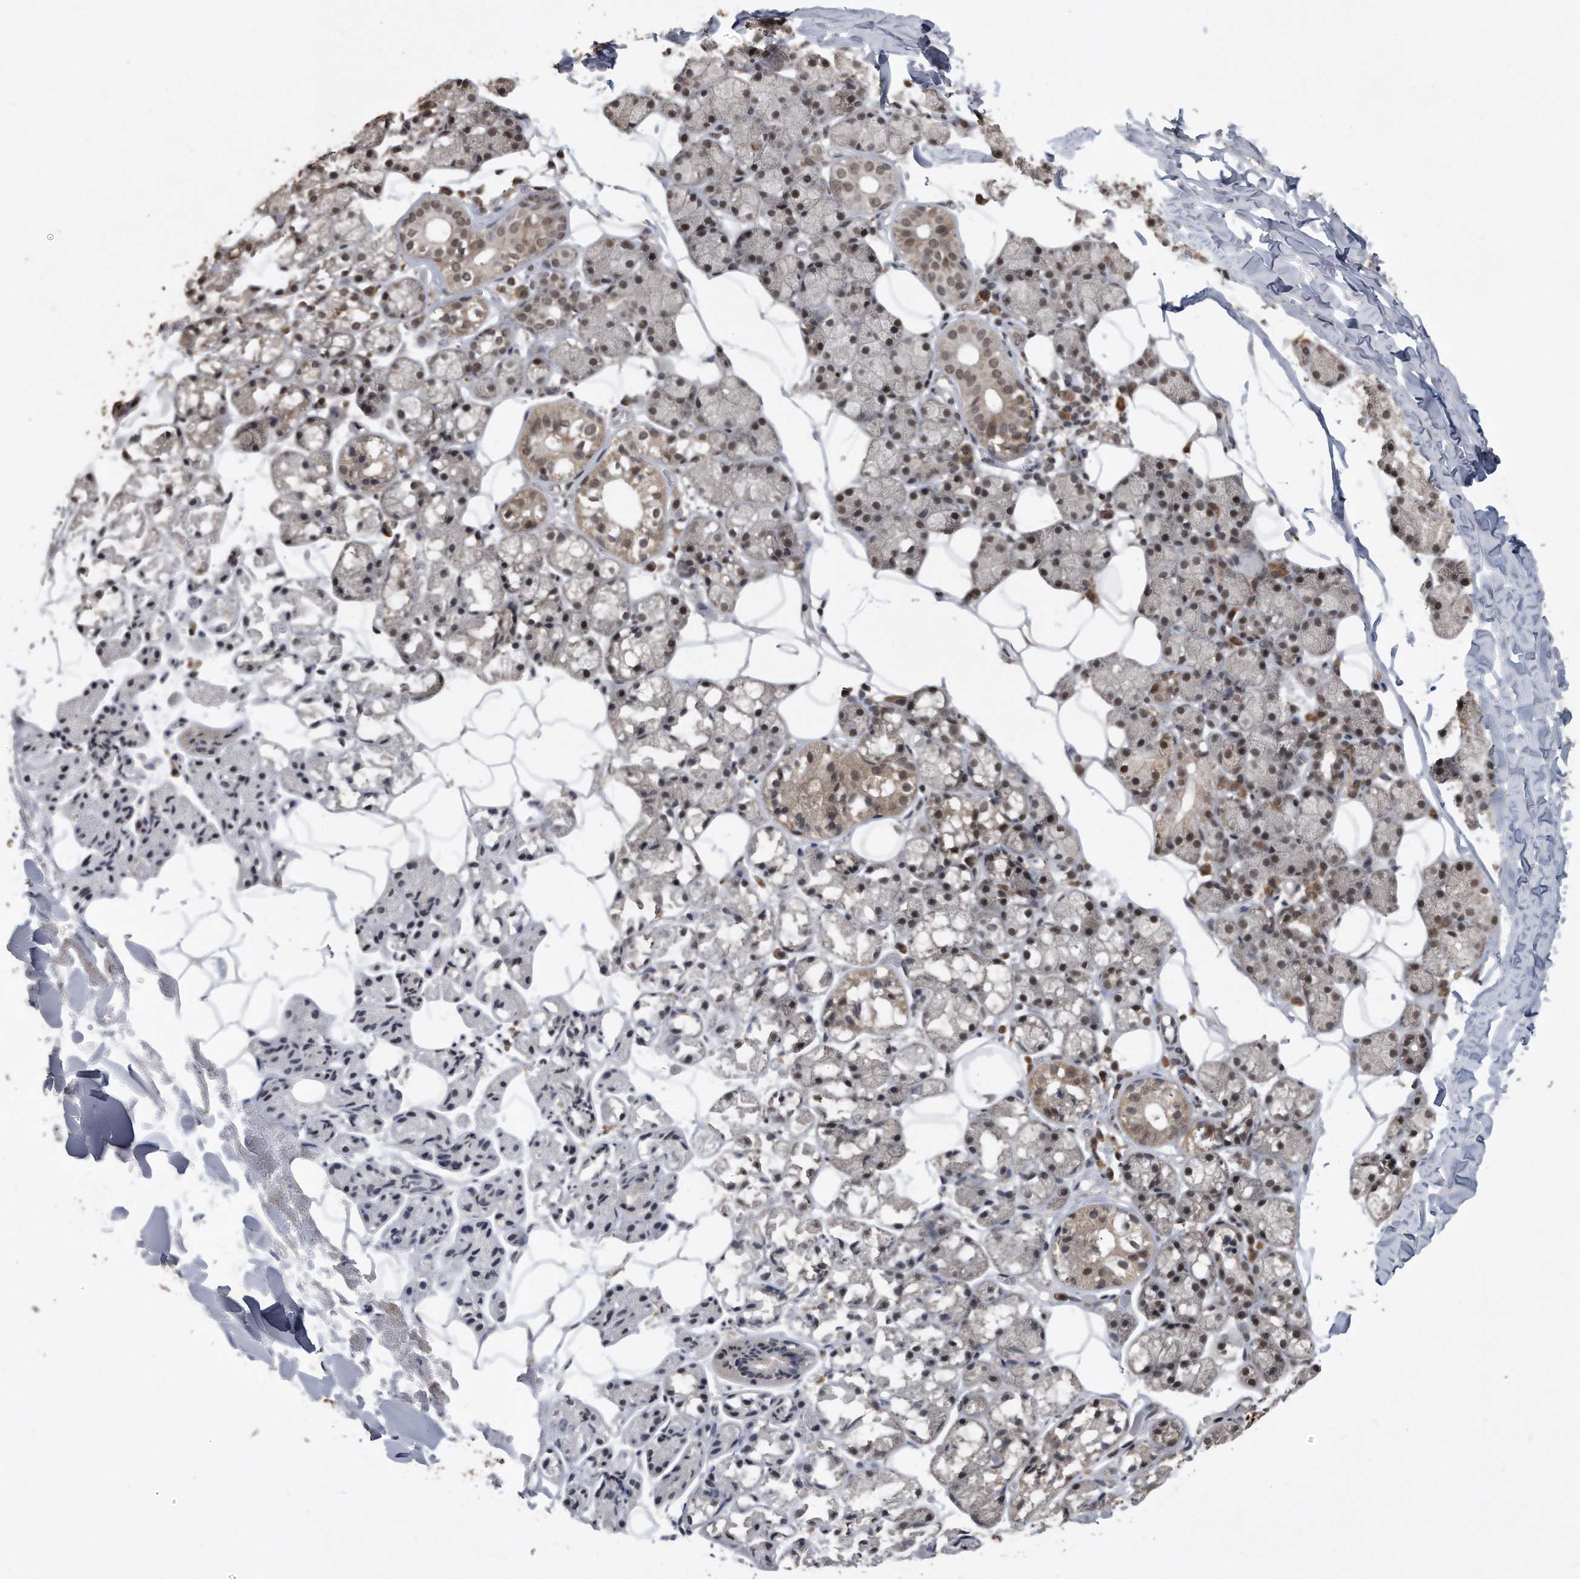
{"staining": {"intensity": "weak", "quantity": "25%-75%", "location": "cytoplasmic/membranous,nuclear"}, "tissue": "salivary gland", "cell_type": "Glandular cells", "image_type": "normal", "snomed": [{"axis": "morphology", "description": "Normal tissue, NOS"}, {"axis": "topography", "description": "Salivary gland"}], "caption": "Glandular cells display low levels of weak cytoplasmic/membranous,nuclear expression in approximately 25%-75% of cells in unremarkable human salivary gland. (IHC, brightfield microscopy, high magnification).", "gene": "CRYZL1", "patient": {"sex": "female", "age": 33}}